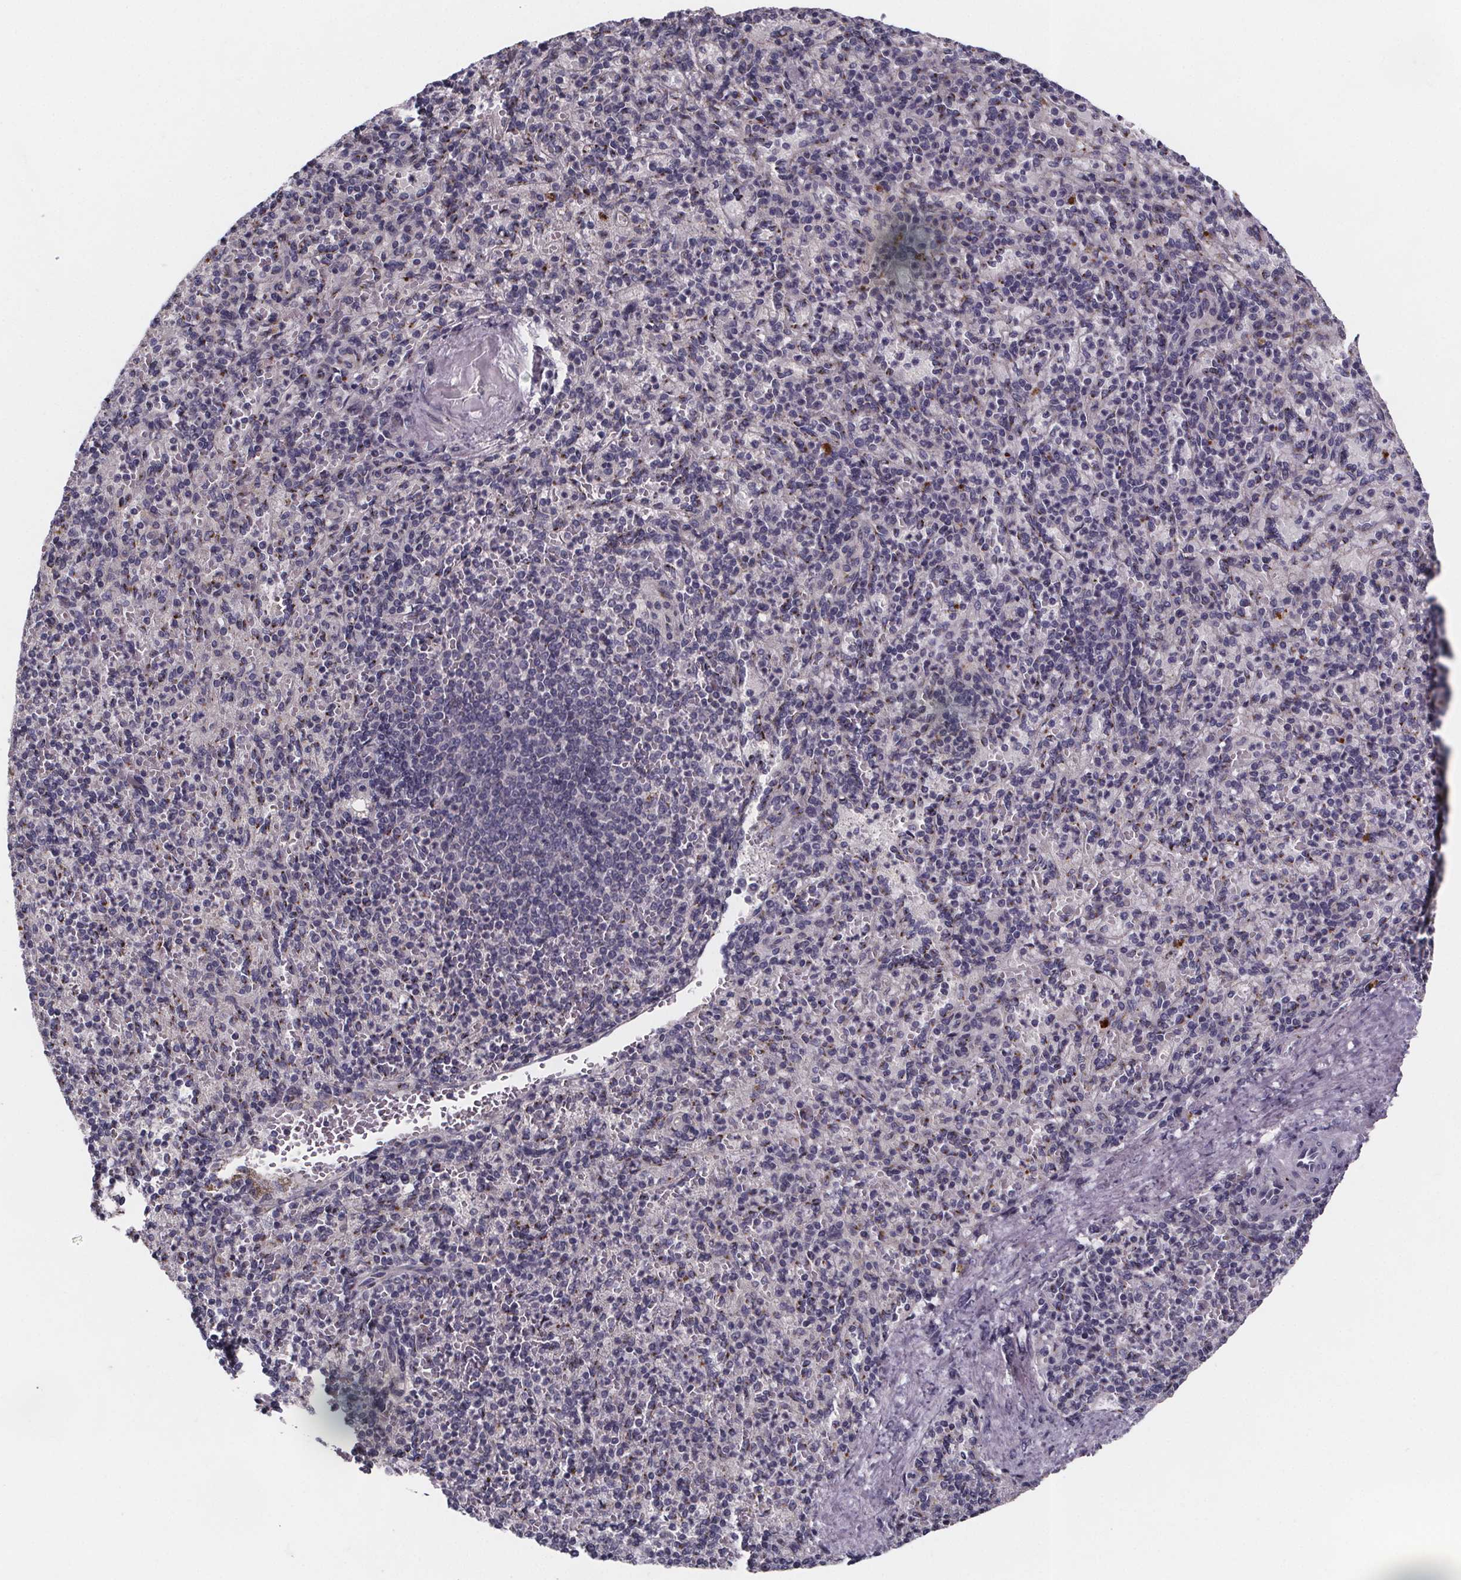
{"staining": {"intensity": "negative", "quantity": "none", "location": "none"}, "tissue": "spleen", "cell_type": "Cells in red pulp", "image_type": "normal", "snomed": [{"axis": "morphology", "description": "Normal tissue, NOS"}, {"axis": "topography", "description": "Spleen"}], "caption": "This is an IHC photomicrograph of normal human spleen. There is no staining in cells in red pulp.", "gene": "NDST1", "patient": {"sex": "female", "age": 74}}